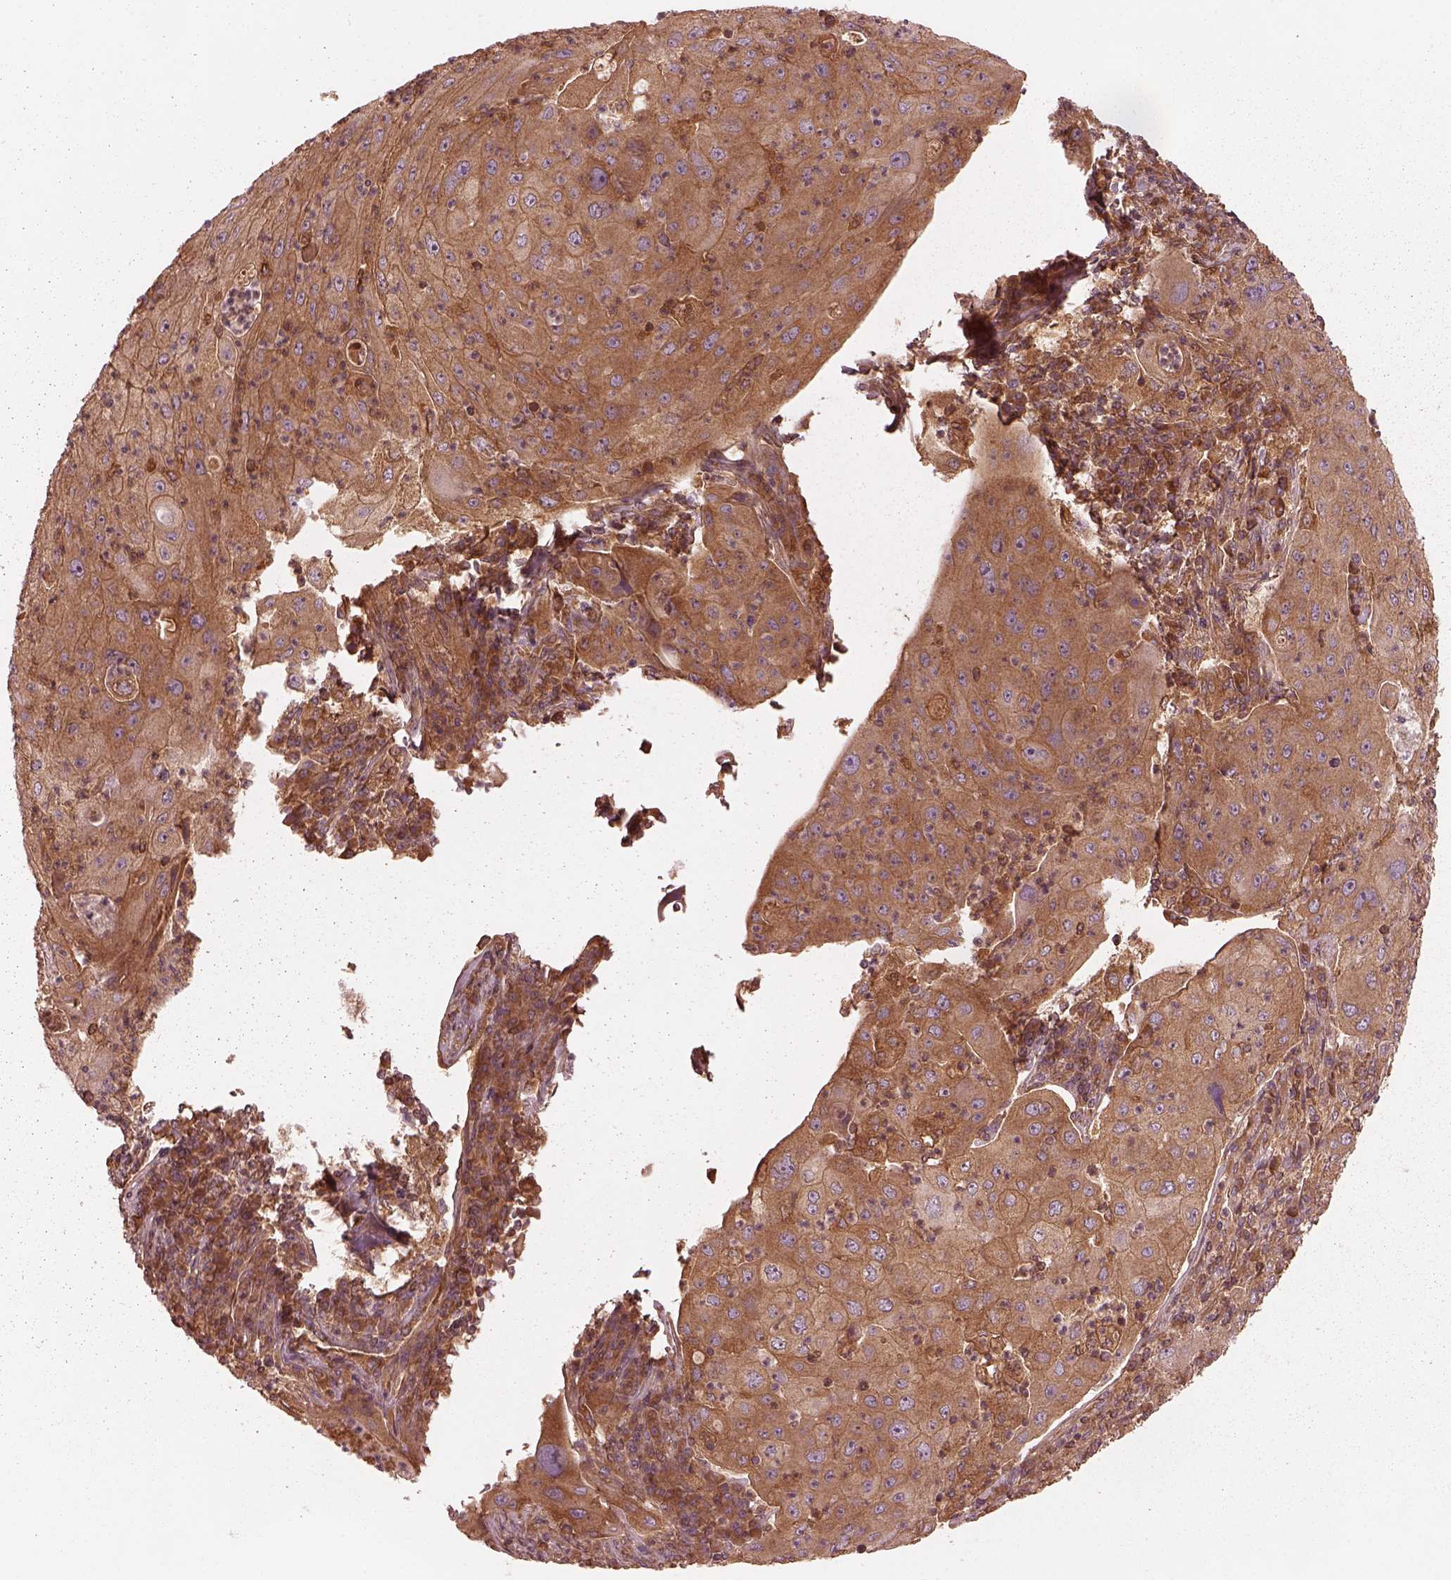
{"staining": {"intensity": "moderate", "quantity": ">75%", "location": "cytoplasmic/membranous"}, "tissue": "lung cancer", "cell_type": "Tumor cells", "image_type": "cancer", "snomed": [{"axis": "morphology", "description": "Squamous cell carcinoma, NOS"}, {"axis": "topography", "description": "Lung"}], "caption": "Protein analysis of lung squamous cell carcinoma tissue reveals moderate cytoplasmic/membranous expression in about >75% of tumor cells.", "gene": "PIK3R2", "patient": {"sex": "female", "age": 59}}